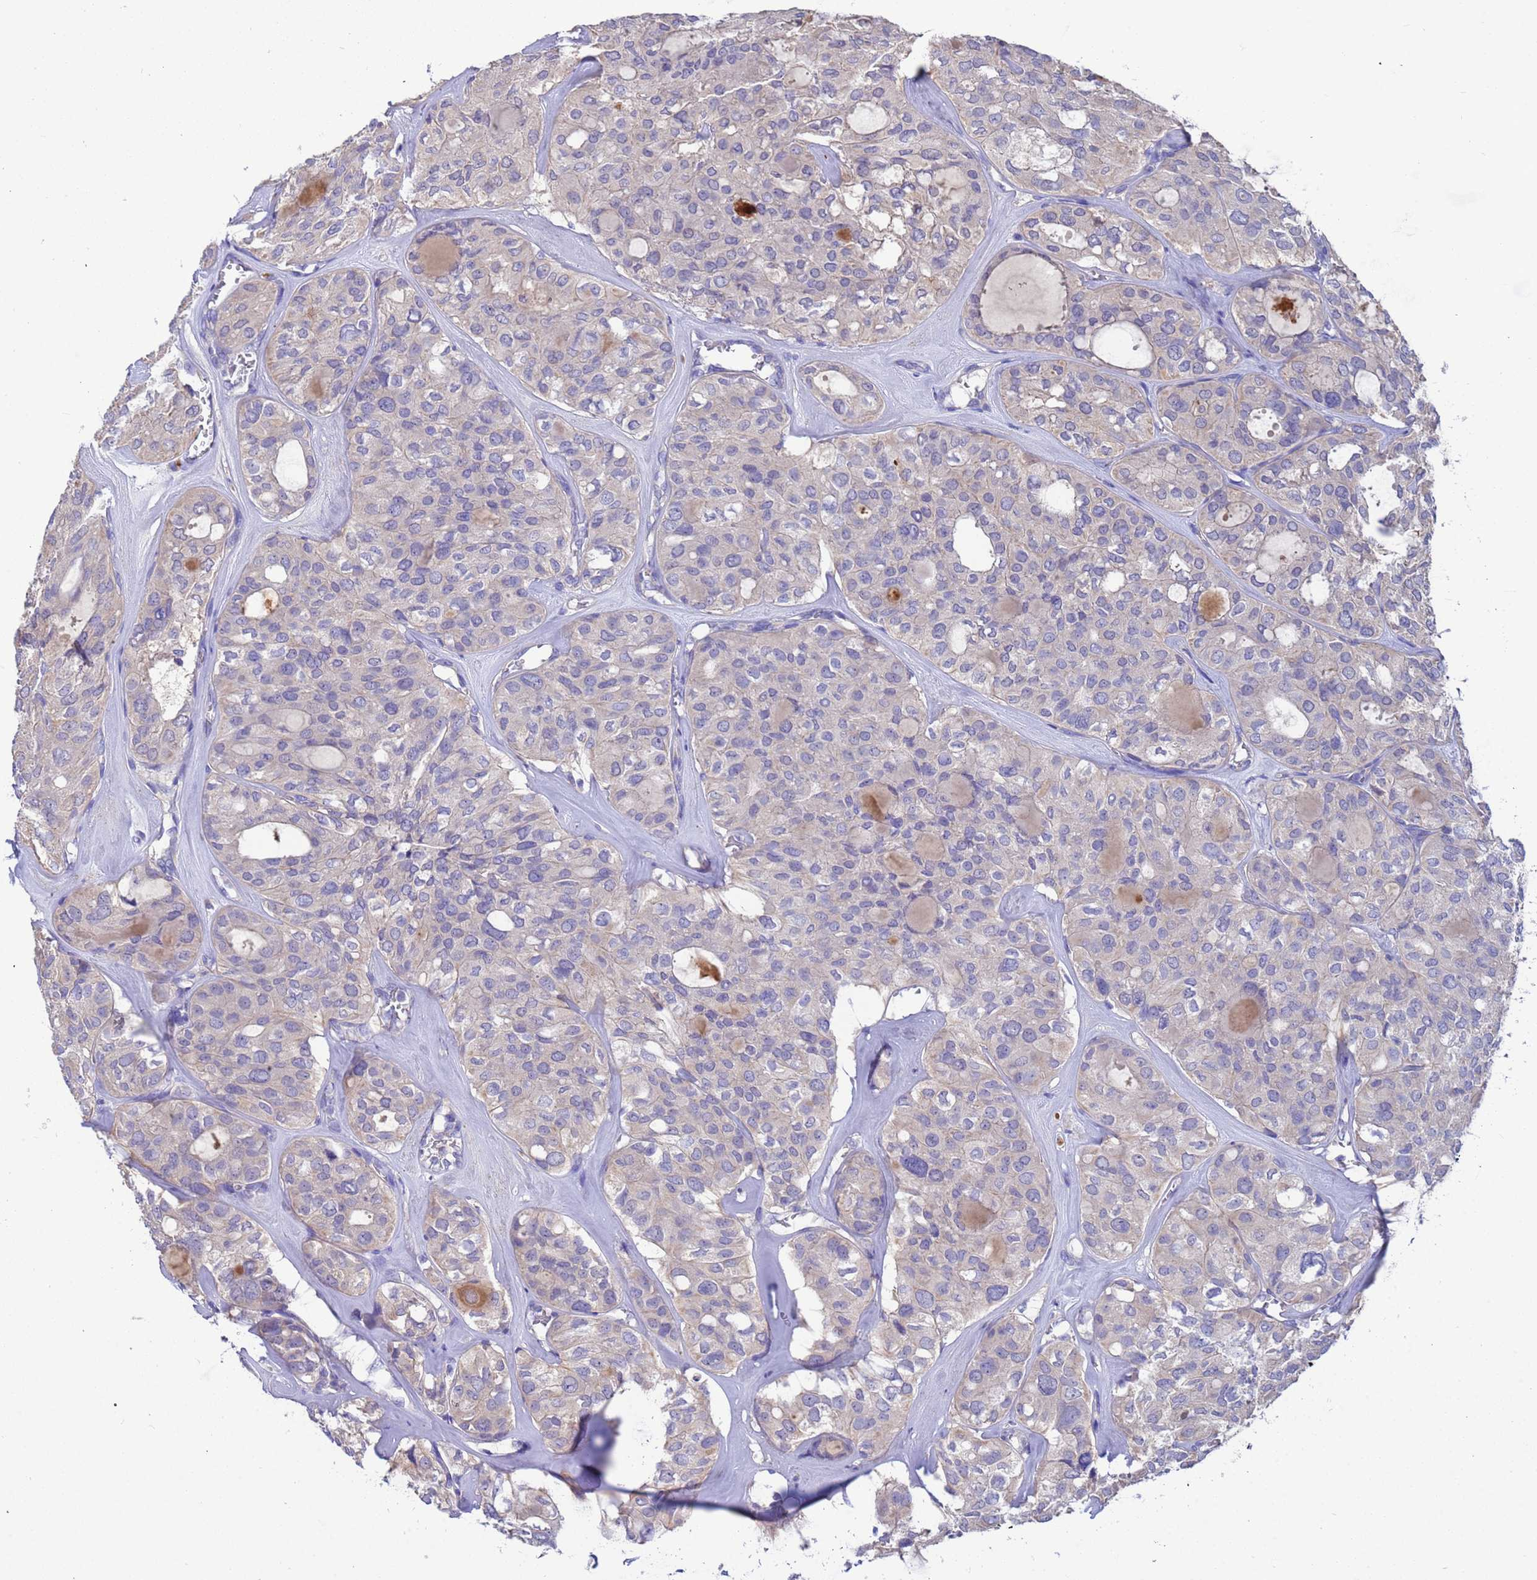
{"staining": {"intensity": "negative", "quantity": "none", "location": "none"}, "tissue": "thyroid cancer", "cell_type": "Tumor cells", "image_type": "cancer", "snomed": [{"axis": "morphology", "description": "Follicular adenoma carcinoma, NOS"}, {"axis": "topography", "description": "Thyroid gland"}], "caption": "The immunohistochemistry (IHC) micrograph has no significant expression in tumor cells of follicular adenoma carcinoma (thyroid) tissue.", "gene": "SRL", "patient": {"sex": "male", "age": 75}}